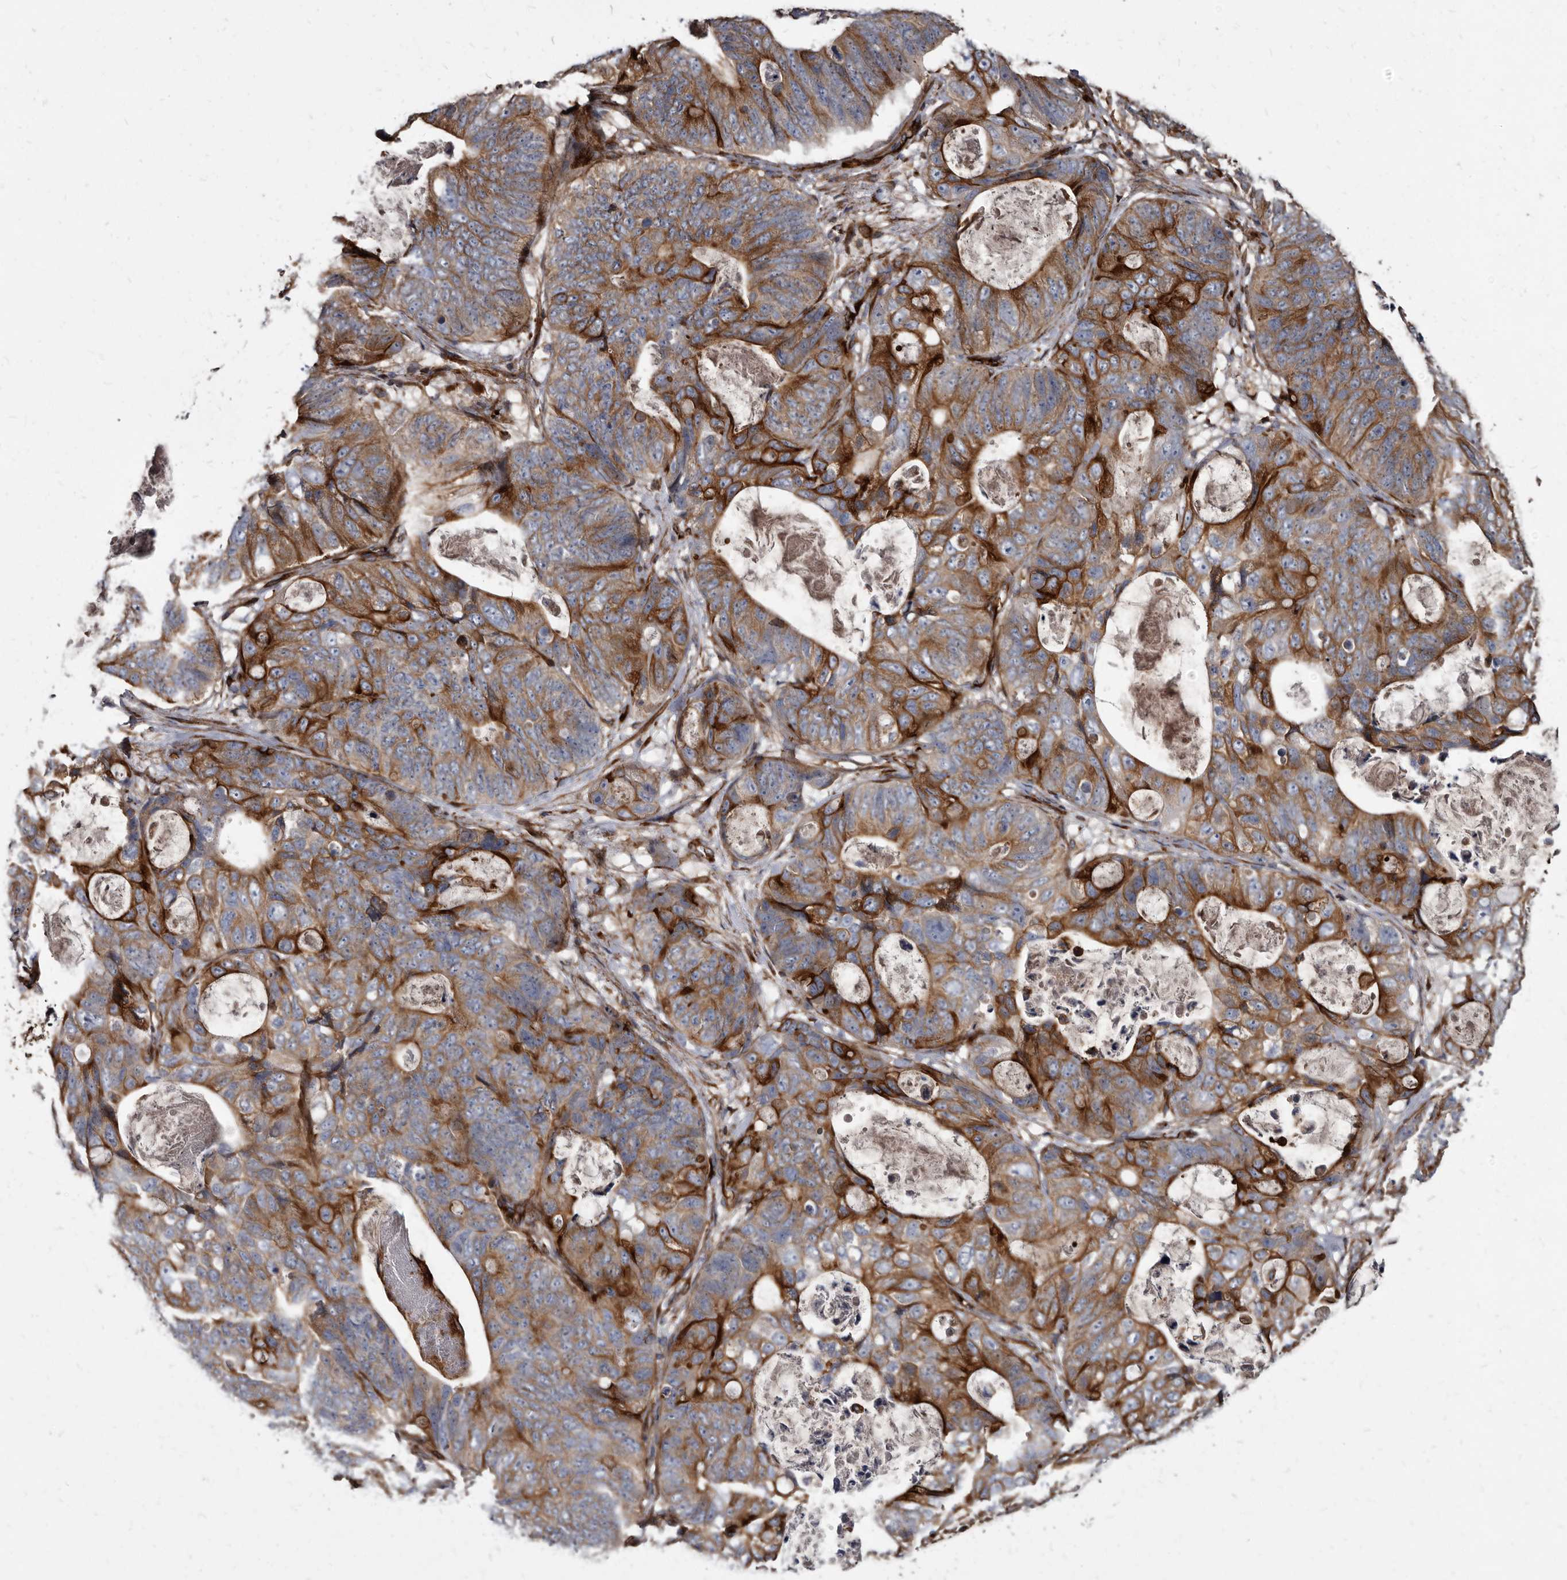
{"staining": {"intensity": "strong", "quantity": ">75%", "location": "cytoplasmic/membranous"}, "tissue": "stomach cancer", "cell_type": "Tumor cells", "image_type": "cancer", "snomed": [{"axis": "morphology", "description": "Normal tissue, NOS"}, {"axis": "morphology", "description": "Adenocarcinoma, NOS"}, {"axis": "topography", "description": "Stomach"}], "caption": "Human stomach cancer (adenocarcinoma) stained for a protein (brown) demonstrates strong cytoplasmic/membranous positive expression in about >75% of tumor cells.", "gene": "KCTD20", "patient": {"sex": "female", "age": 89}}